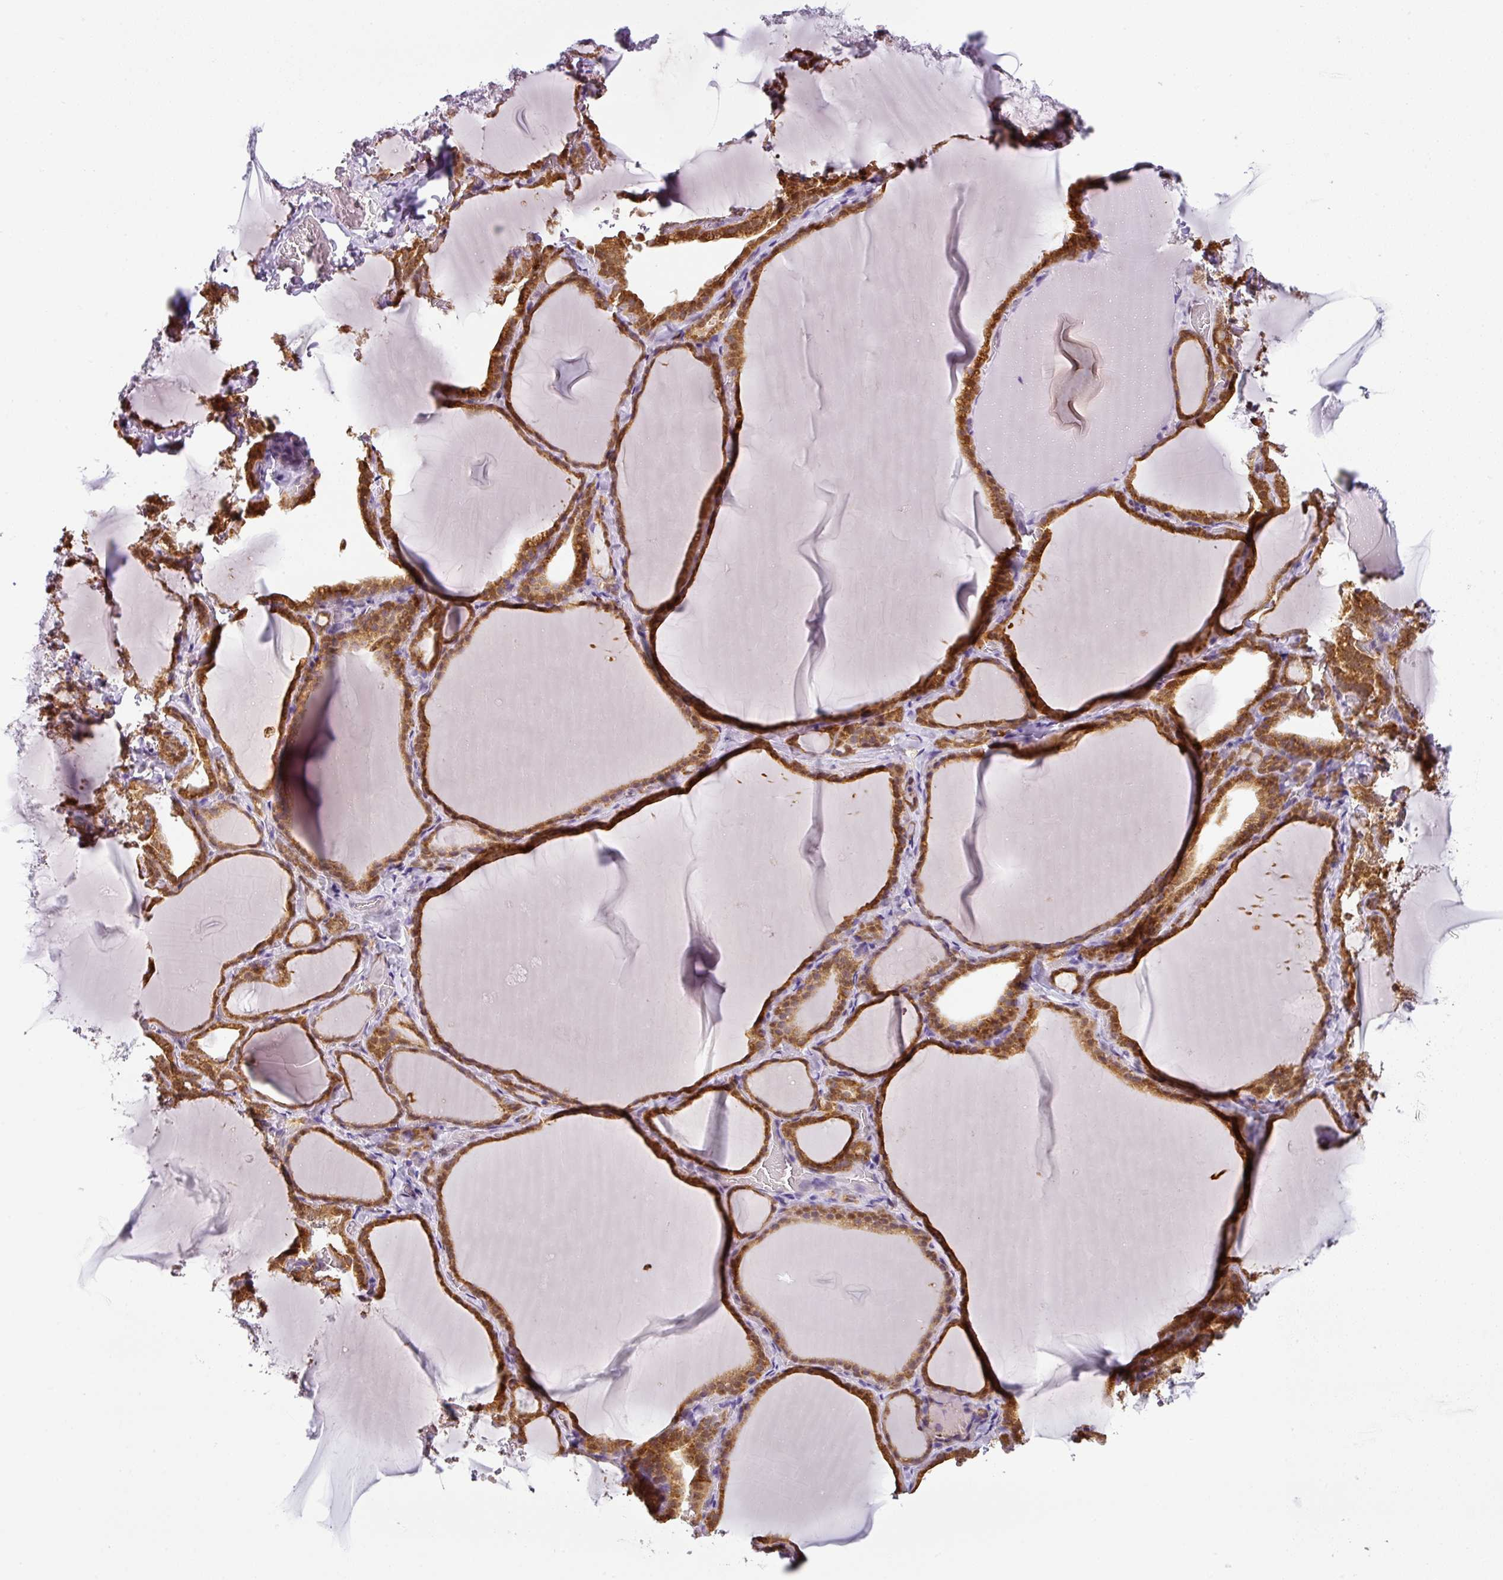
{"staining": {"intensity": "moderate", "quantity": ">75%", "location": "cytoplasmic/membranous,nuclear"}, "tissue": "thyroid gland", "cell_type": "Glandular cells", "image_type": "normal", "snomed": [{"axis": "morphology", "description": "Normal tissue, NOS"}, {"axis": "topography", "description": "Thyroid gland"}], "caption": "Immunohistochemistry (IHC) of benign human thyroid gland exhibits medium levels of moderate cytoplasmic/membranous,nuclear positivity in about >75% of glandular cells. (DAB IHC, brown staining for protein, blue staining for nuclei).", "gene": "NDUFB2", "patient": {"sex": "female", "age": 22}}